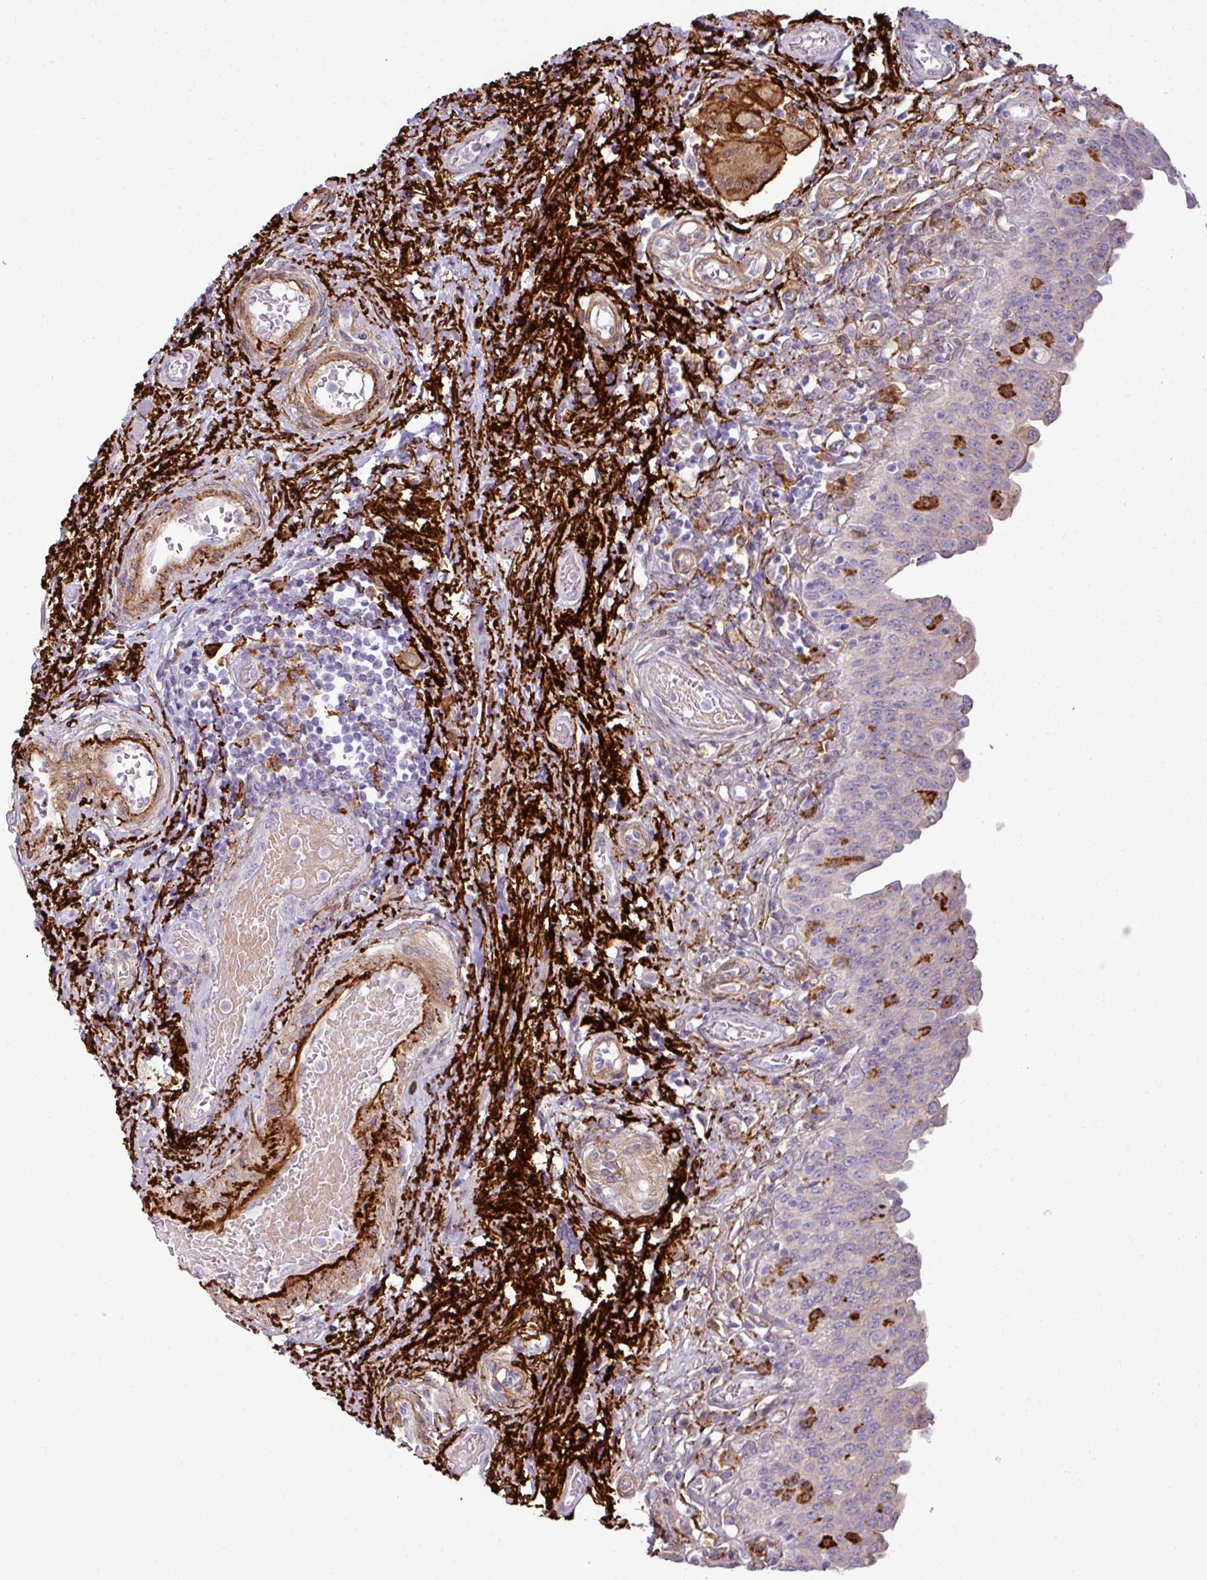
{"staining": {"intensity": "negative", "quantity": "none", "location": "none"}, "tissue": "urinary bladder", "cell_type": "Urothelial cells", "image_type": "normal", "snomed": [{"axis": "morphology", "description": "Normal tissue, NOS"}, {"axis": "topography", "description": "Urinary bladder"}], "caption": "DAB (3,3'-diaminobenzidine) immunohistochemical staining of unremarkable human urinary bladder demonstrates no significant positivity in urothelial cells.", "gene": "COL8A1", "patient": {"sex": "male", "age": 71}}